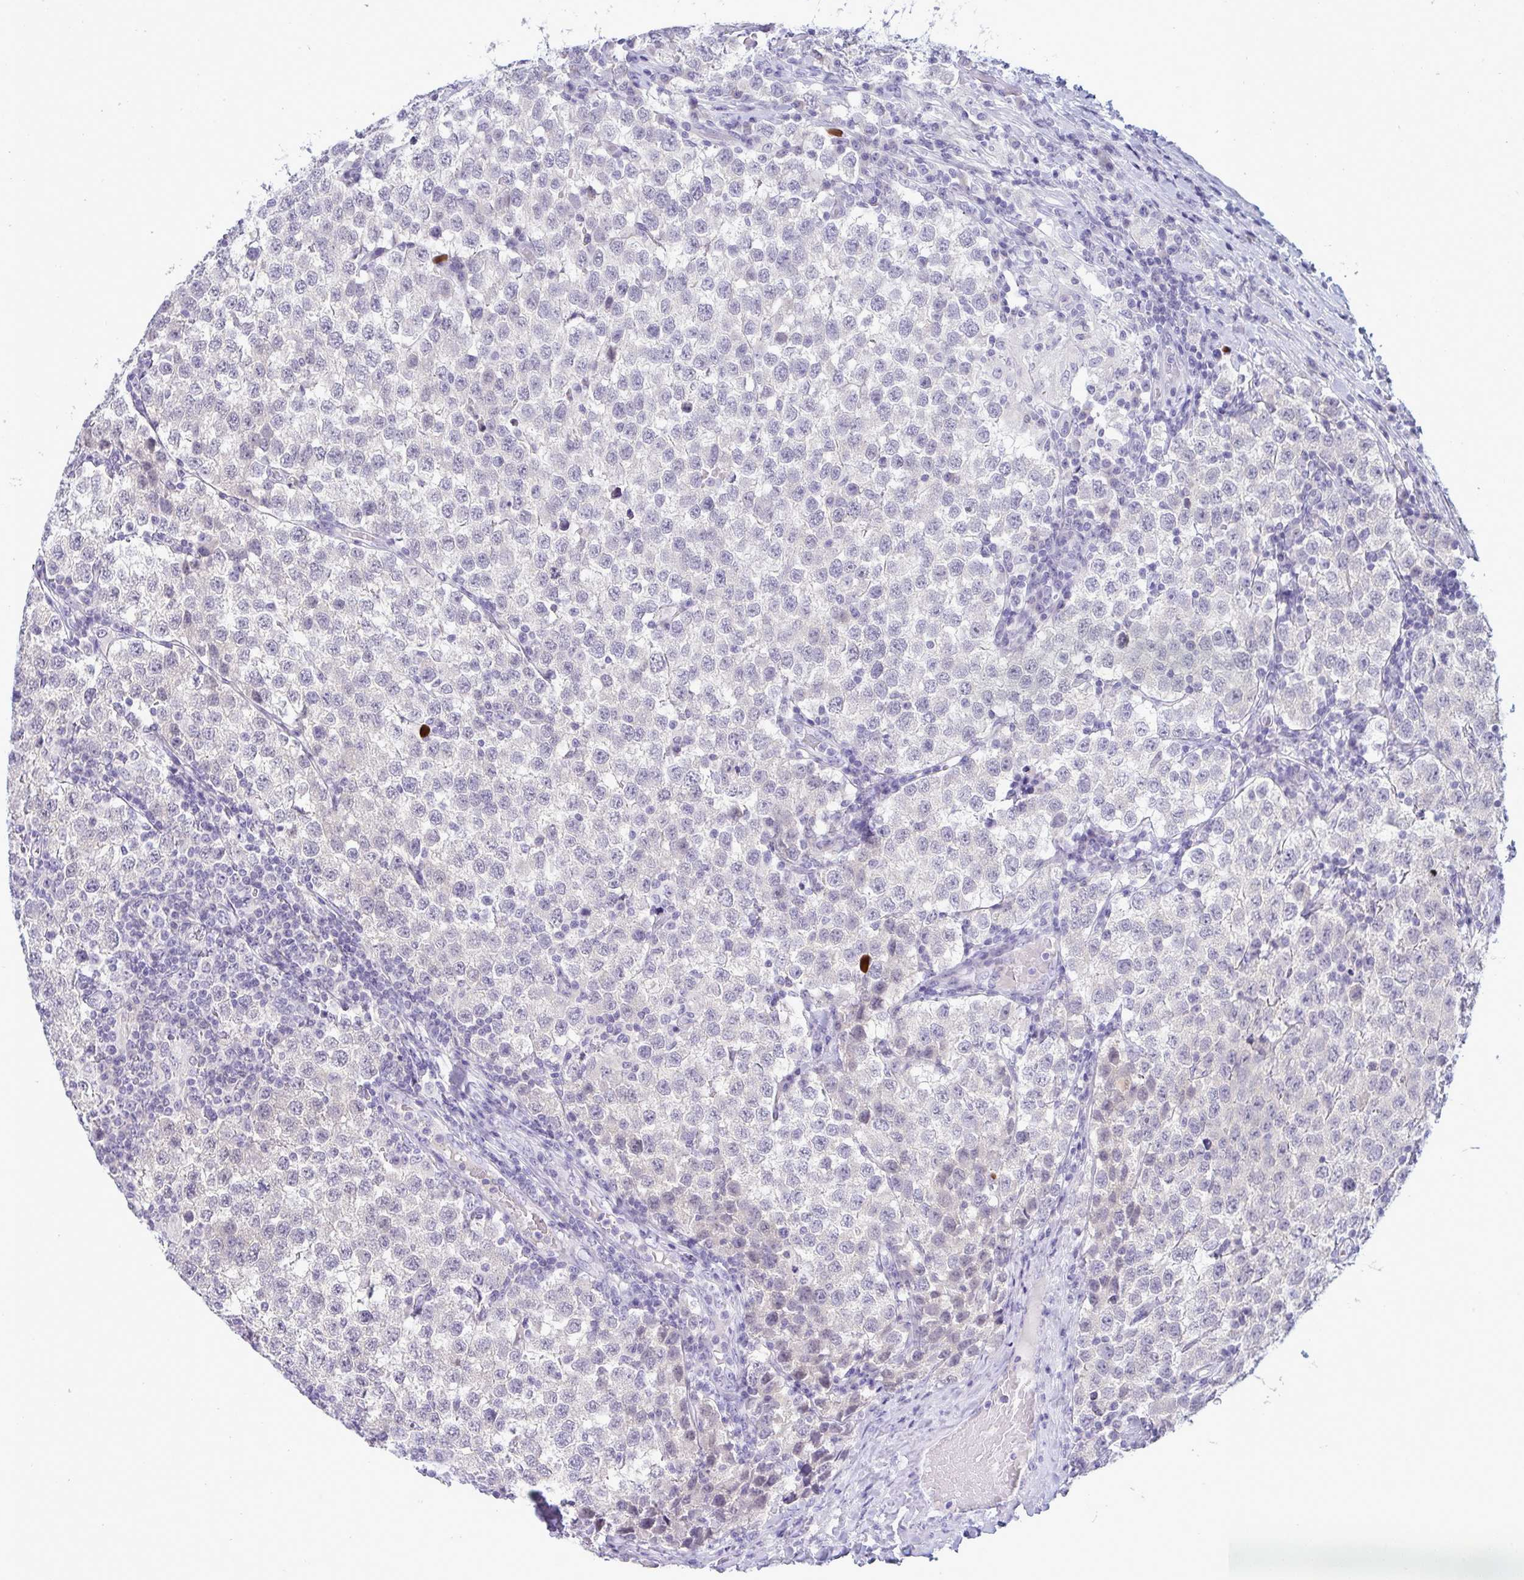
{"staining": {"intensity": "negative", "quantity": "none", "location": "none"}, "tissue": "testis cancer", "cell_type": "Tumor cells", "image_type": "cancer", "snomed": [{"axis": "morphology", "description": "Seminoma, NOS"}, {"axis": "topography", "description": "Testis"}], "caption": "Immunohistochemistry micrograph of human testis cancer stained for a protein (brown), which reveals no expression in tumor cells. (IHC, brightfield microscopy, high magnification).", "gene": "TENT5D", "patient": {"sex": "male", "age": 34}}